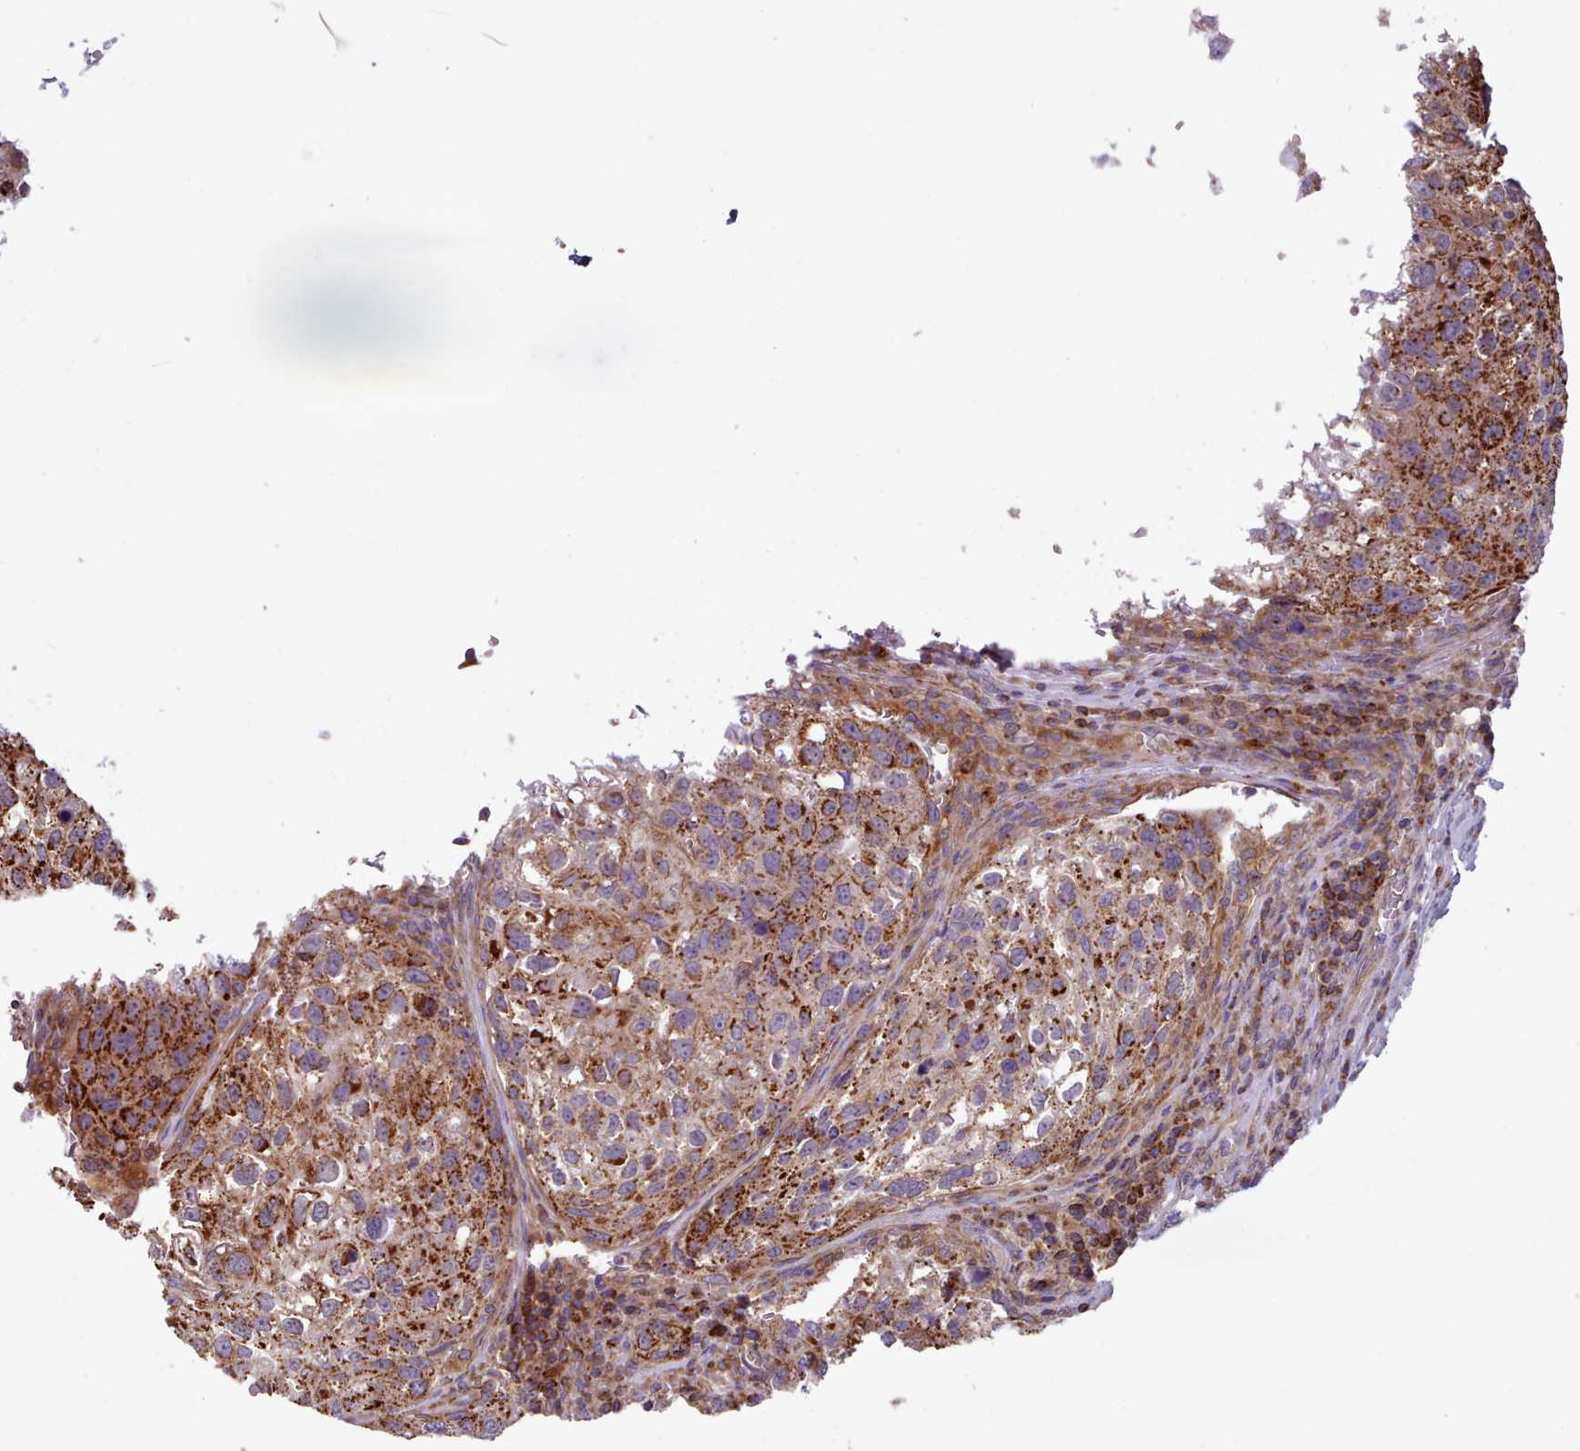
{"staining": {"intensity": "strong", "quantity": ">75%", "location": "cytoplasmic/membranous"}, "tissue": "urothelial cancer", "cell_type": "Tumor cells", "image_type": "cancer", "snomed": [{"axis": "morphology", "description": "Urothelial carcinoma, High grade"}, {"axis": "topography", "description": "Lymph node"}, {"axis": "topography", "description": "Urinary bladder"}], "caption": "Immunohistochemical staining of high-grade urothelial carcinoma displays strong cytoplasmic/membranous protein positivity in about >75% of tumor cells.", "gene": "CRYBG1", "patient": {"sex": "male", "age": 51}}